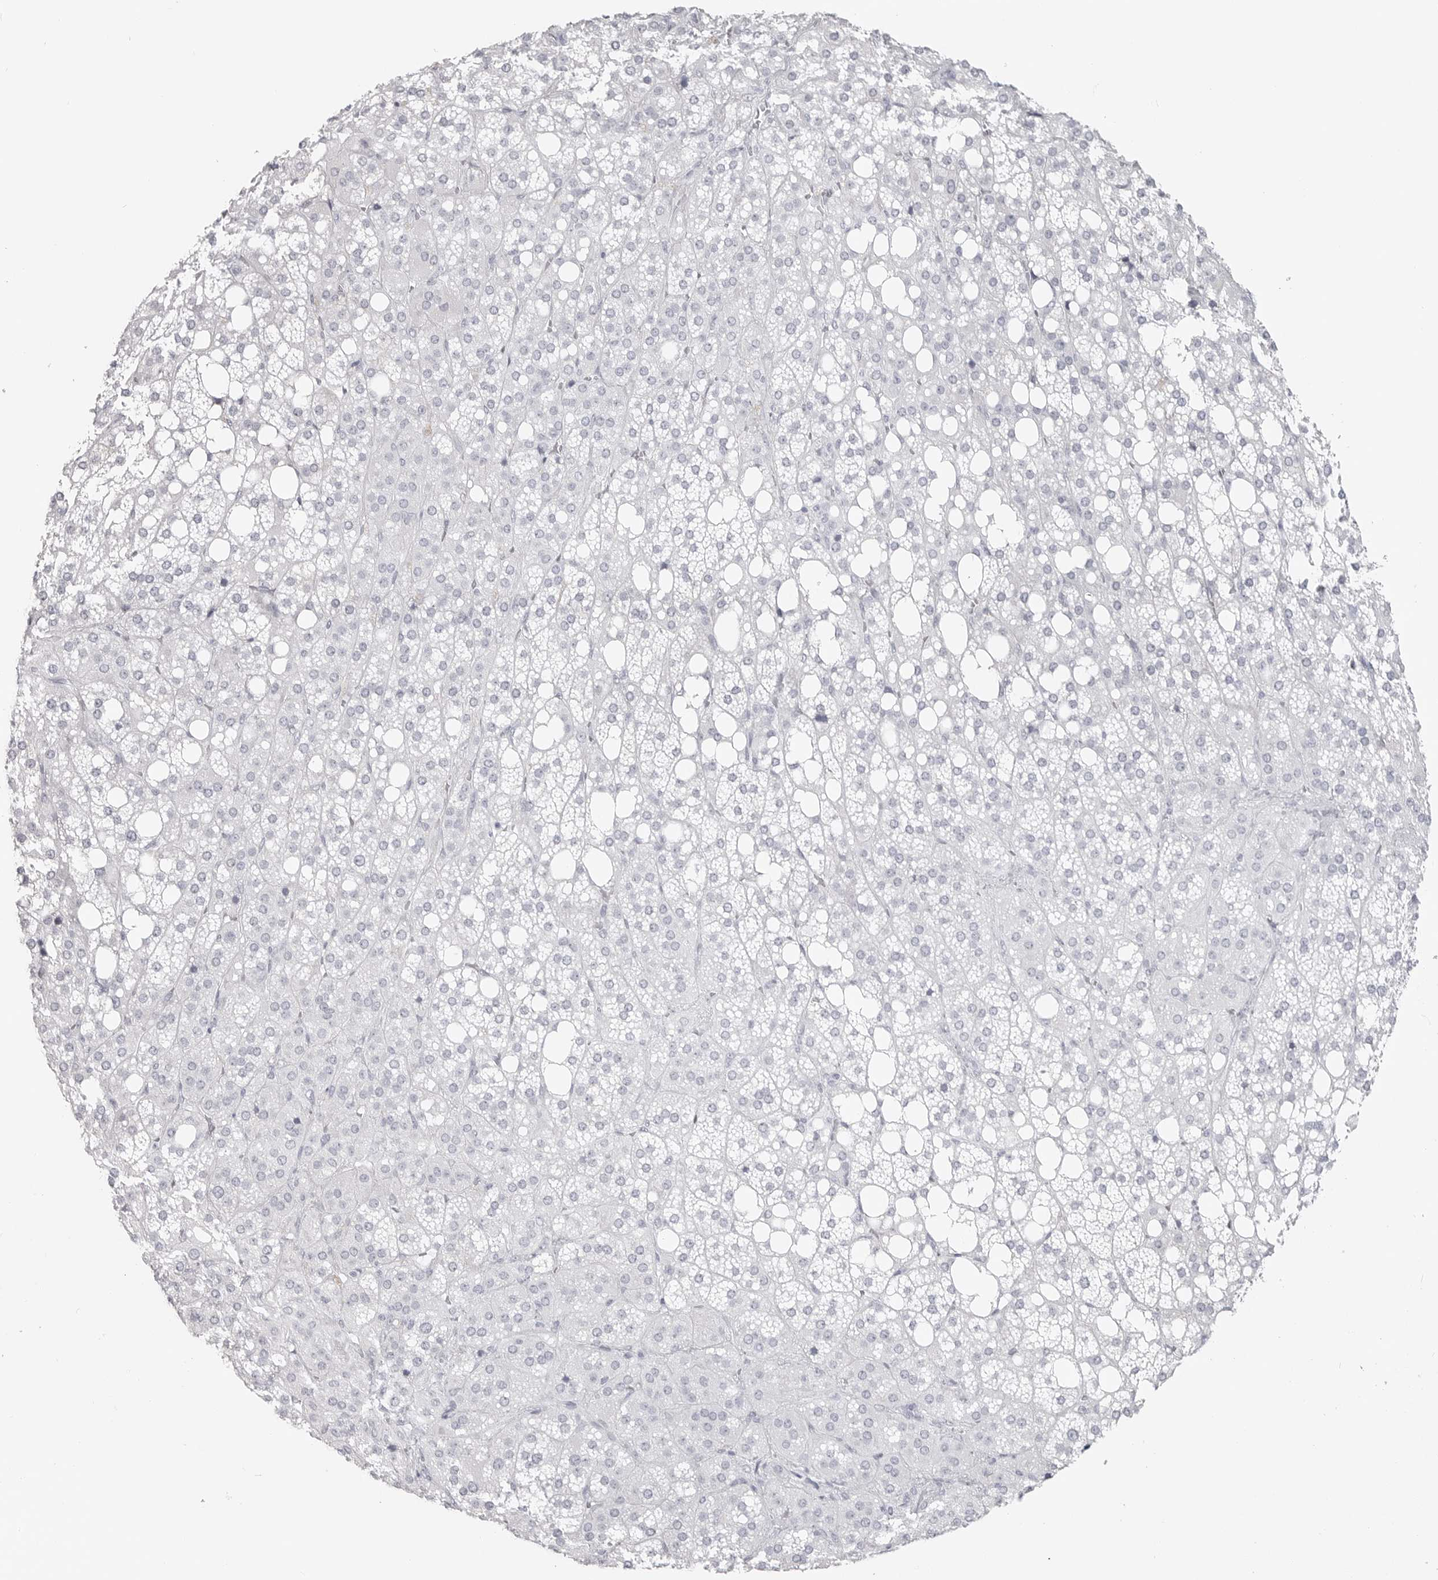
{"staining": {"intensity": "negative", "quantity": "none", "location": "none"}, "tissue": "adrenal gland", "cell_type": "Glandular cells", "image_type": "normal", "snomed": [{"axis": "morphology", "description": "Normal tissue, NOS"}, {"axis": "topography", "description": "Adrenal gland"}], "caption": "IHC histopathology image of unremarkable adrenal gland stained for a protein (brown), which shows no staining in glandular cells.", "gene": "LY6D", "patient": {"sex": "female", "age": 59}}